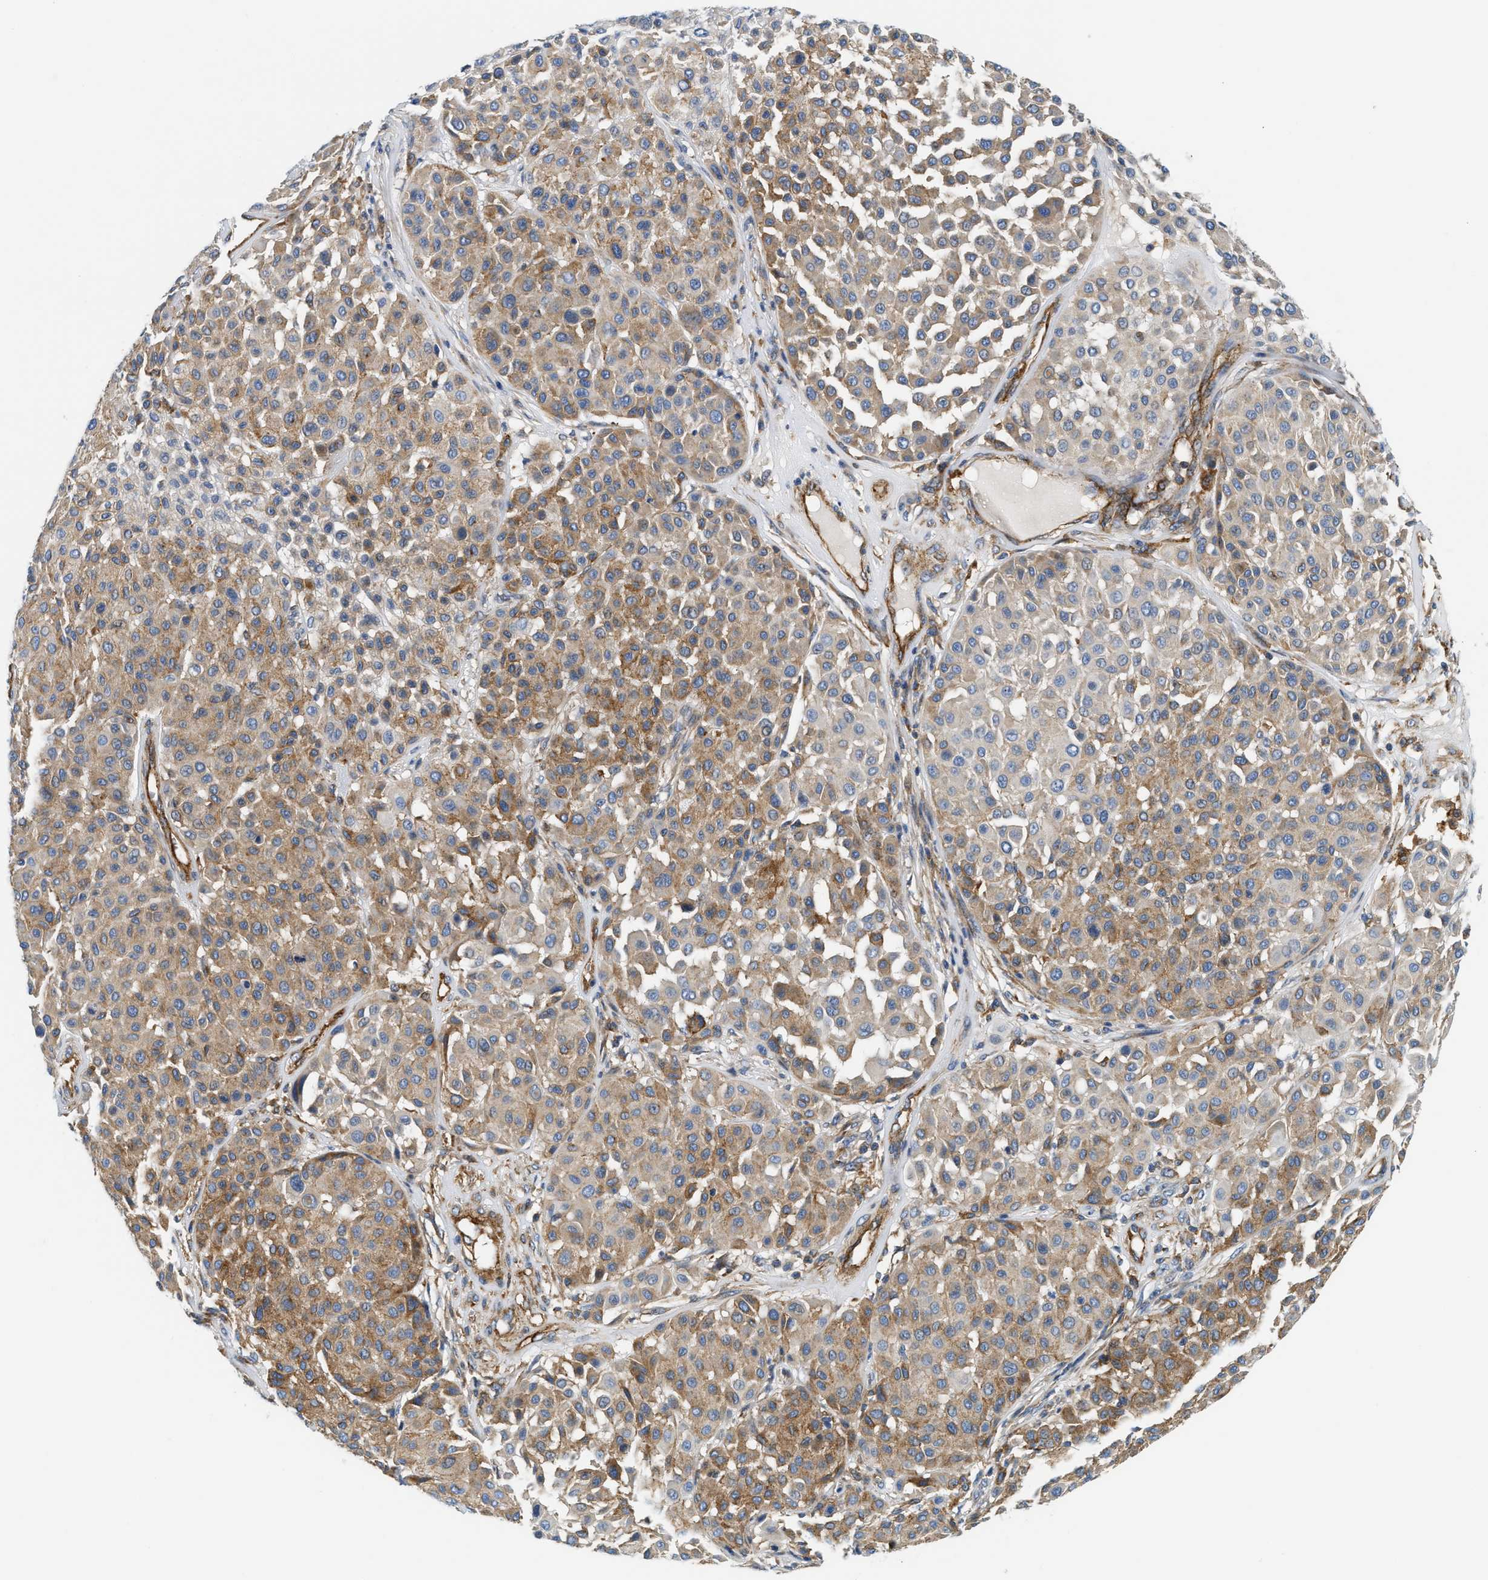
{"staining": {"intensity": "moderate", "quantity": "25%-75%", "location": "cytoplasmic/membranous"}, "tissue": "melanoma", "cell_type": "Tumor cells", "image_type": "cancer", "snomed": [{"axis": "morphology", "description": "Malignant melanoma, Metastatic site"}, {"axis": "topography", "description": "Soft tissue"}], "caption": "IHC (DAB) staining of human malignant melanoma (metastatic site) reveals moderate cytoplasmic/membranous protein staining in approximately 25%-75% of tumor cells.", "gene": "NSUN7", "patient": {"sex": "male", "age": 41}}